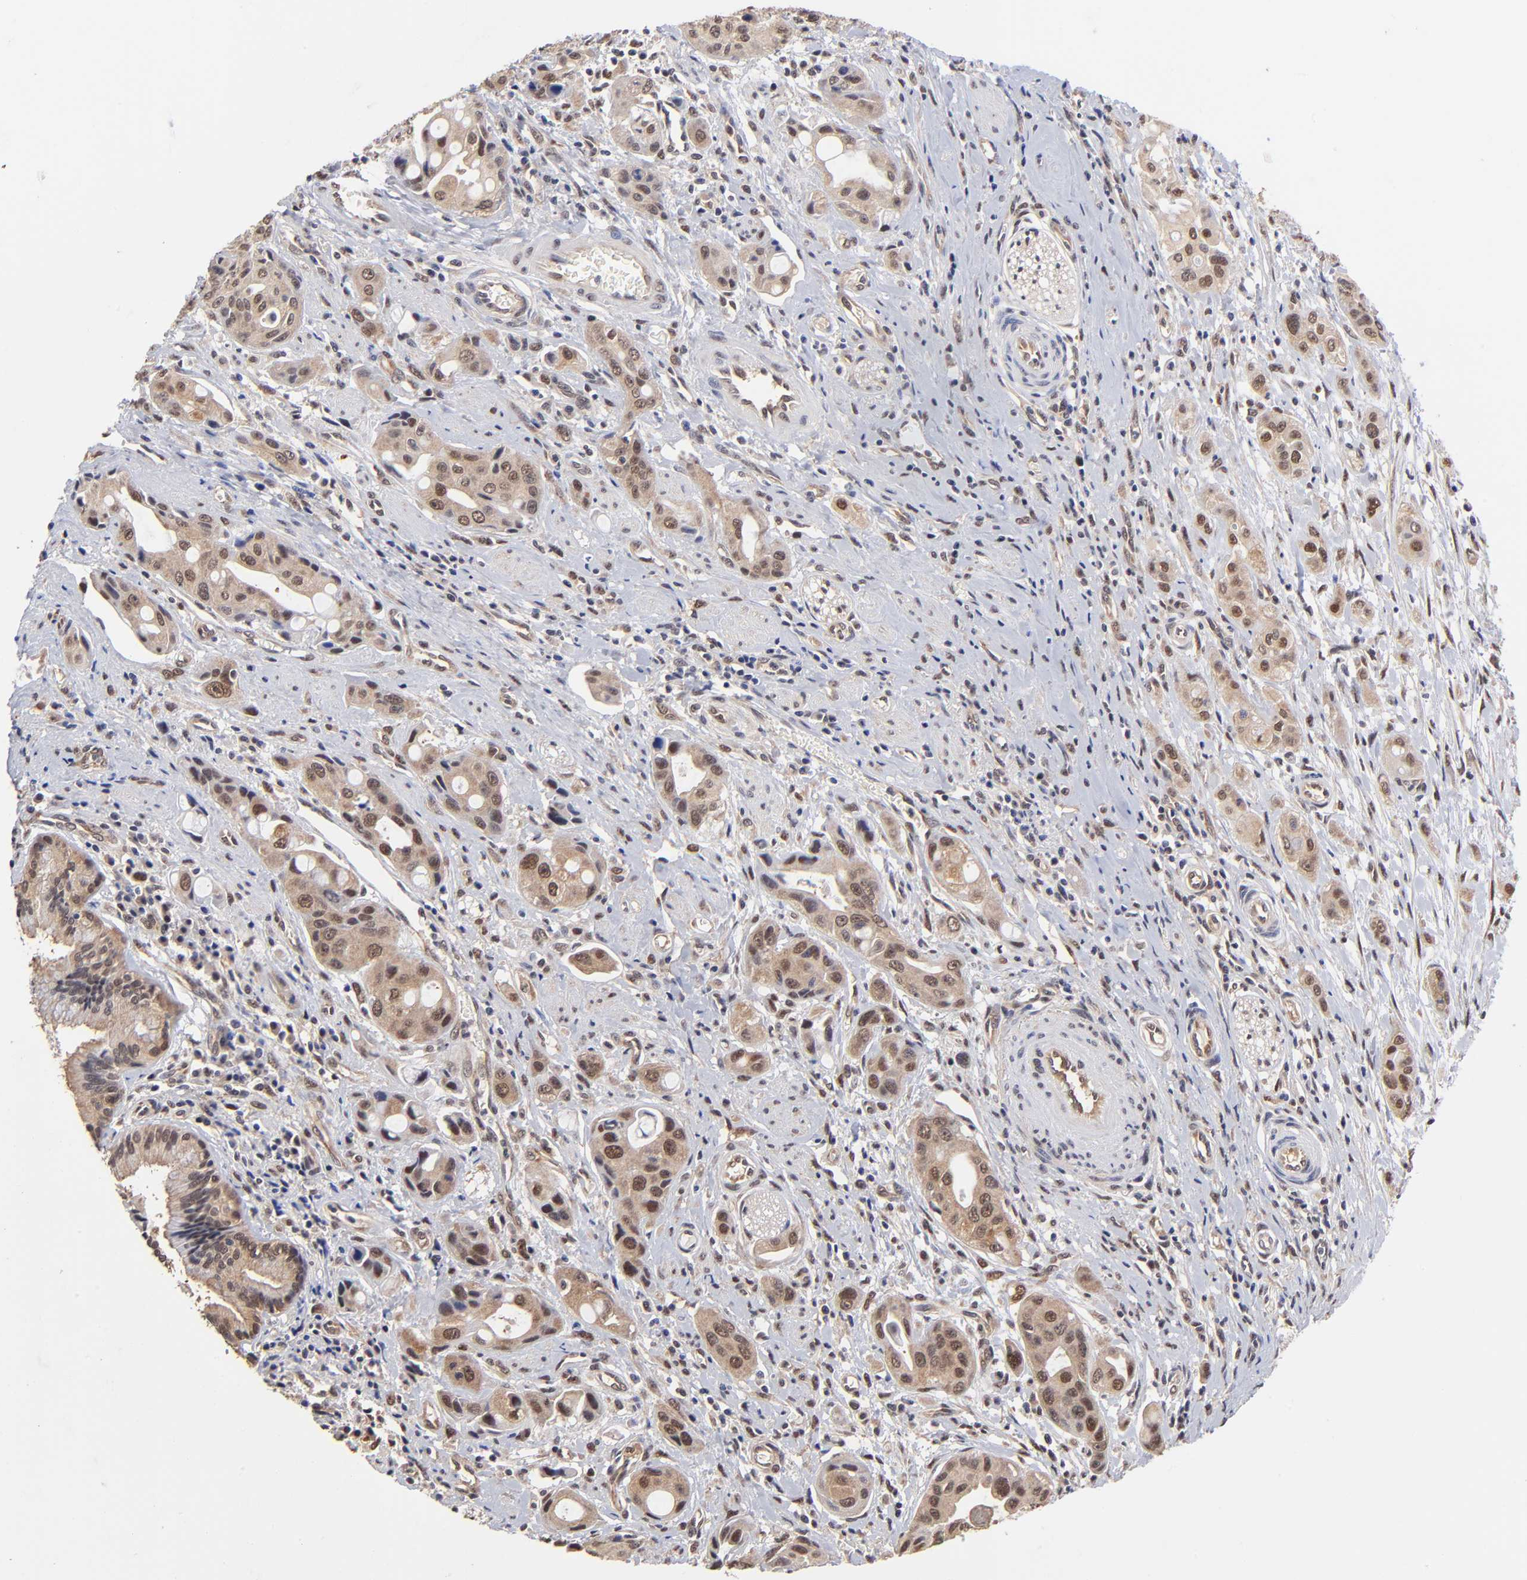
{"staining": {"intensity": "weak", "quantity": "25%-75%", "location": "cytoplasmic/membranous,nuclear"}, "tissue": "pancreatic cancer", "cell_type": "Tumor cells", "image_type": "cancer", "snomed": [{"axis": "morphology", "description": "Adenocarcinoma, NOS"}, {"axis": "topography", "description": "Pancreas"}], "caption": "Adenocarcinoma (pancreatic) was stained to show a protein in brown. There is low levels of weak cytoplasmic/membranous and nuclear expression in approximately 25%-75% of tumor cells.", "gene": "PSMC4", "patient": {"sex": "female", "age": 60}}